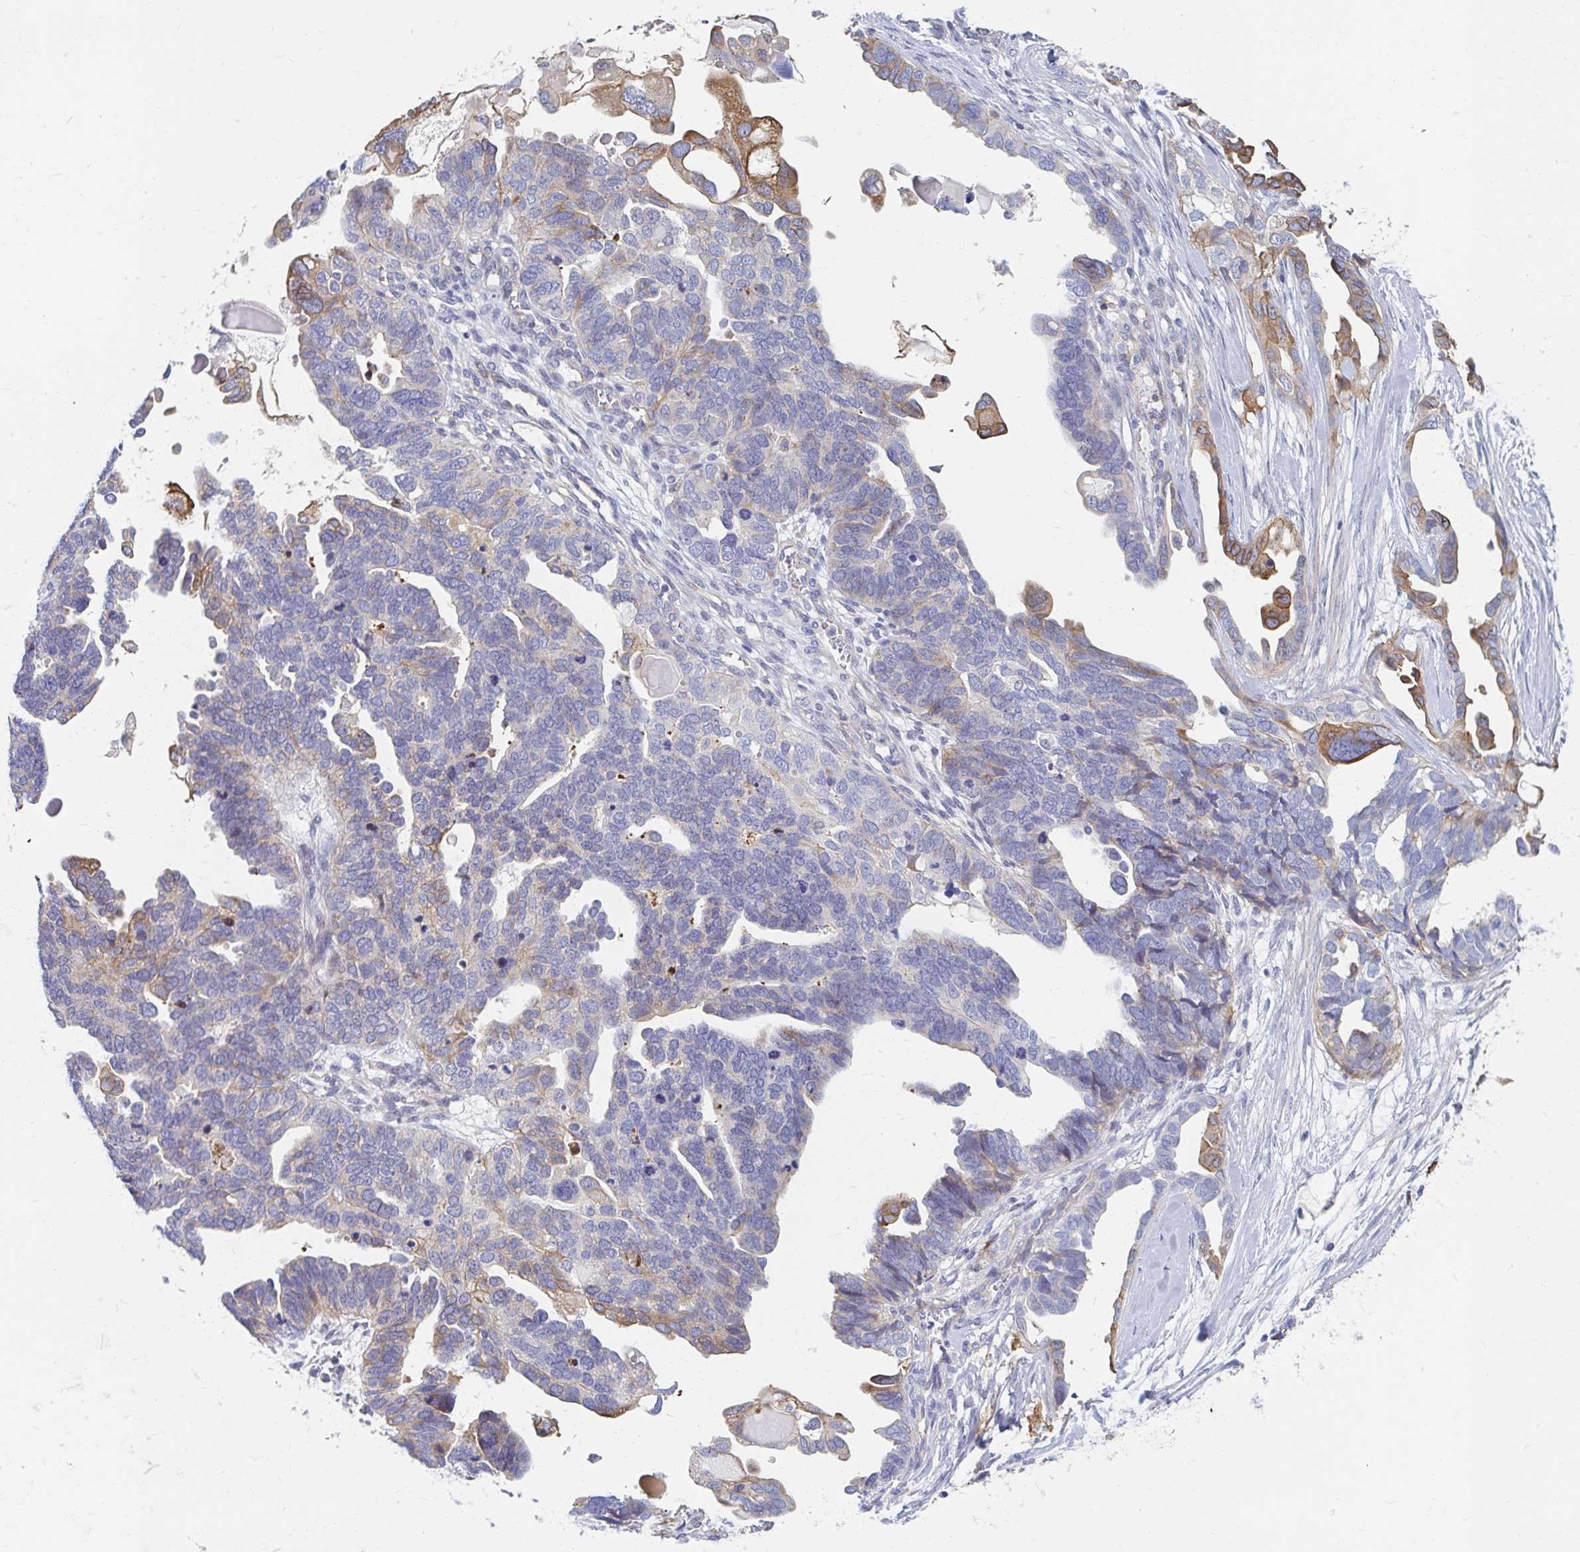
{"staining": {"intensity": "moderate", "quantity": "<25%", "location": "cytoplasmic/membranous"}, "tissue": "ovarian cancer", "cell_type": "Tumor cells", "image_type": "cancer", "snomed": [{"axis": "morphology", "description": "Cystadenocarcinoma, serous, NOS"}, {"axis": "topography", "description": "Ovary"}], "caption": "Immunohistochemical staining of human serous cystadenocarcinoma (ovarian) demonstrates moderate cytoplasmic/membranous protein staining in approximately <25% of tumor cells.", "gene": "MYLK2", "patient": {"sex": "female", "age": 51}}